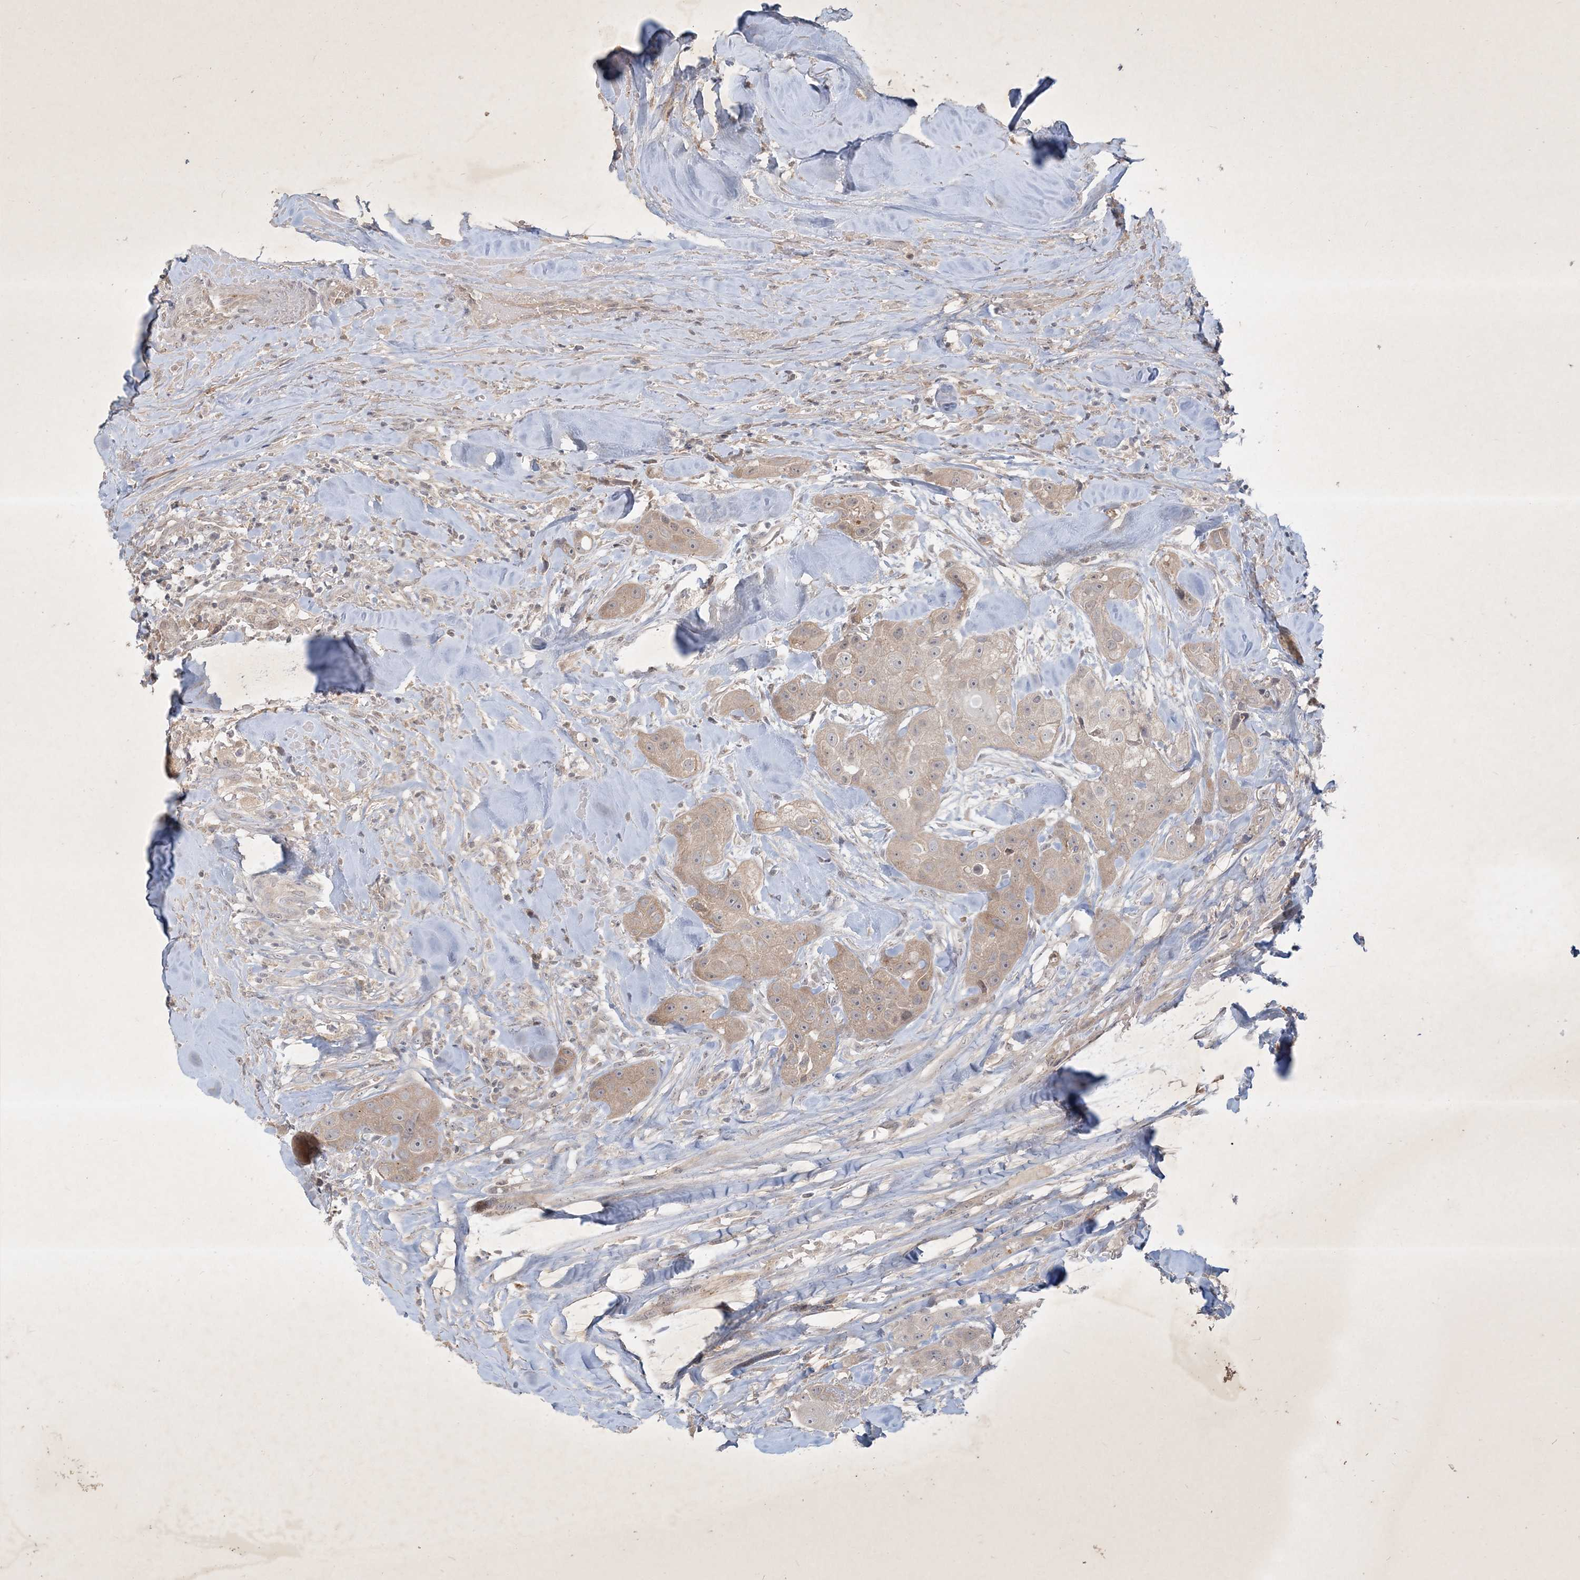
{"staining": {"intensity": "weak", "quantity": "25%-75%", "location": "cytoplasmic/membranous"}, "tissue": "head and neck cancer", "cell_type": "Tumor cells", "image_type": "cancer", "snomed": [{"axis": "morphology", "description": "Normal tissue, NOS"}, {"axis": "morphology", "description": "Squamous cell carcinoma, NOS"}, {"axis": "topography", "description": "Skeletal muscle"}, {"axis": "topography", "description": "Head-Neck"}], "caption": "Protein expression analysis of human head and neck squamous cell carcinoma reveals weak cytoplasmic/membranous staining in about 25%-75% of tumor cells.", "gene": "BOD1", "patient": {"sex": "male", "age": 51}}